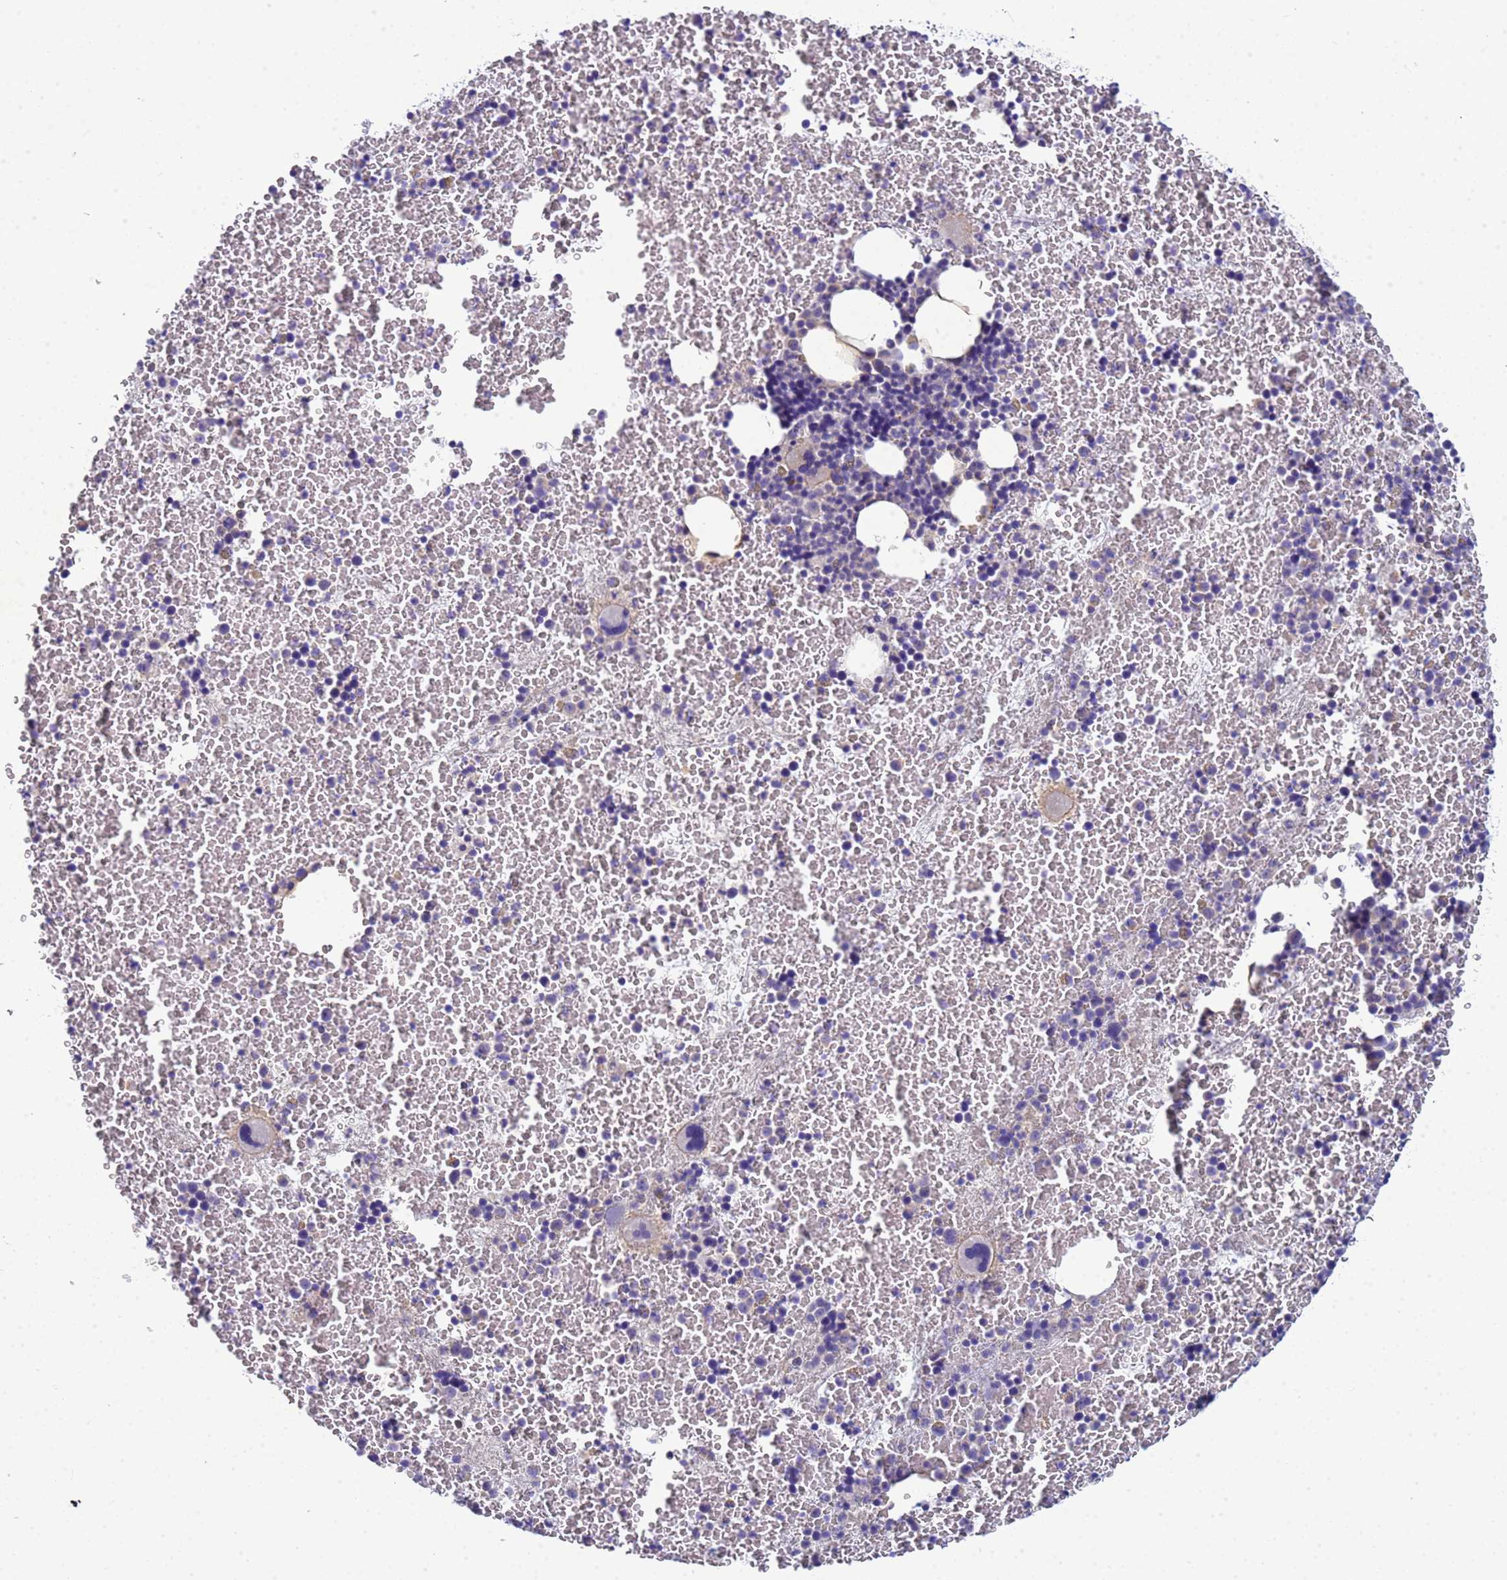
{"staining": {"intensity": "negative", "quantity": "none", "location": "none"}, "tissue": "bone marrow", "cell_type": "Hematopoietic cells", "image_type": "normal", "snomed": [{"axis": "morphology", "description": "Normal tissue, NOS"}, {"axis": "topography", "description": "Bone marrow"}], "caption": "There is no significant staining in hematopoietic cells of bone marrow. The staining is performed using DAB (3,3'-diaminobenzidine) brown chromogen with nuclei counter-stained in using hematoxylin.", "gene": "KLHL13", "patient": {"sex": "male", "age": 11}}